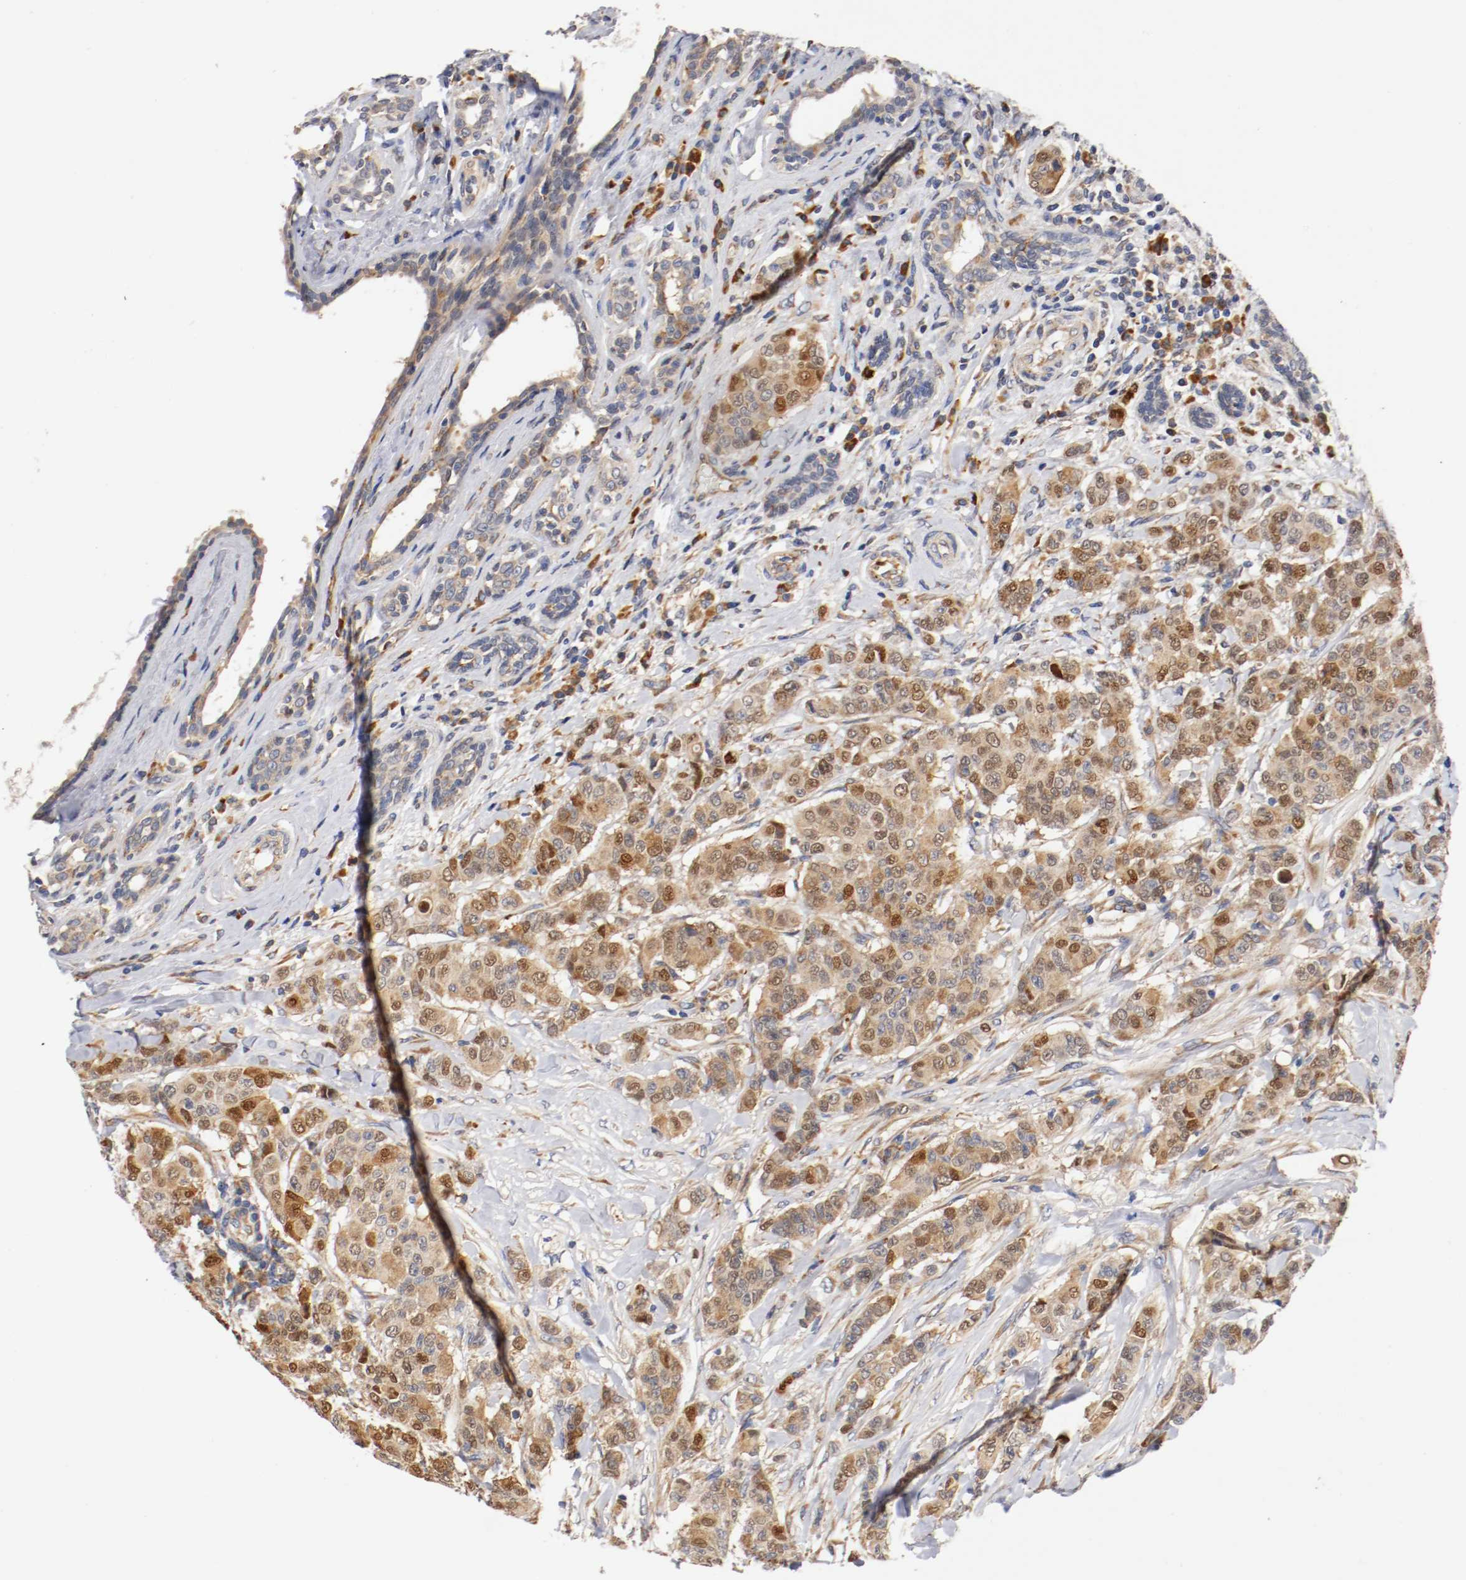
{"staining": {"intensity": "strong", "quantity": ">75%", "location": "cytoplasmic/membranous,nuclear"}, "tissue": "breast cancer", "cell_type": "Tumor cells", "image_type": "cancer", "snomed": [{"axis": "morphology", "description": "Duct carcinoma"}, {"axis": "topography", "description": "Breast"}], "caption": "Immunohistochemistry photomicrograph of neoplastic tissue: breast cancer (intraductal carcinoma) stained using immunohistochemistry demonstrates high levels of strong protein expression localized specifically in the cytoplasmic/membranous and nuclear of tumor cells, appearing as a cytoplasmic/membranous and nuclear brown color.", "gene": "TNFSF13", "patient": {"sex": "female", "age": 40}}